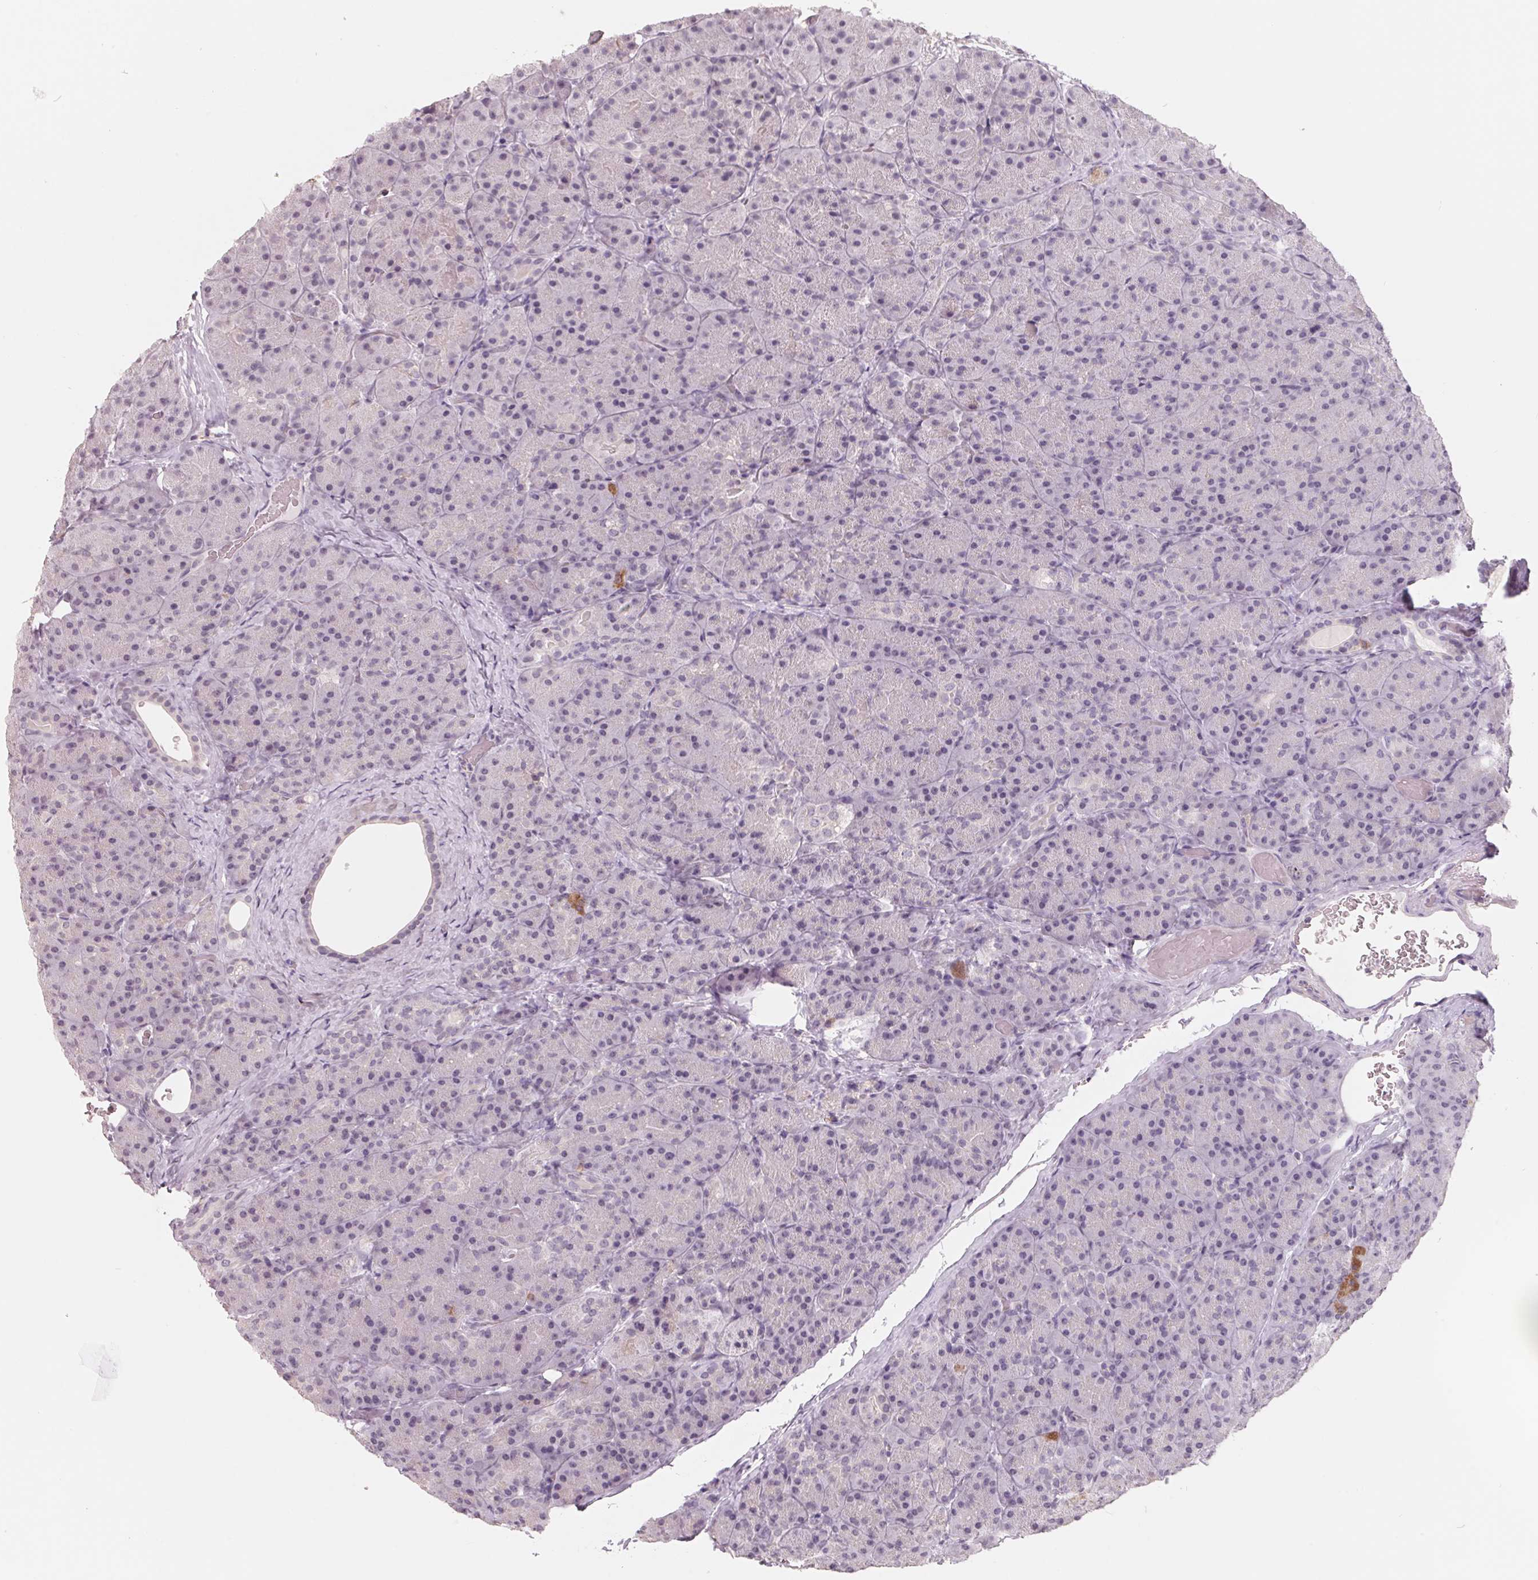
{"staining": {"intensity": "moderate", "quantity": "<25%", "location": "cytoplasmic/membranous"}, "tissue": "pancreas", "cell_type": "Exocrine glandular cells", "image_type": "normal", "snomed": [{"axis": "morphology", "description": "Normal tissue, NOS"}, {"axis": "topography", "description": "Pancreas"}], "caption": "Protein expression by immunohistochemistry exhibits moderate cytoplasmic/membranous staining in approximately <25% of exocrine glandular cells in unremarkable pancreas.", "gene": "FTCD", "patient": {"sex": "male", "age": 57}}